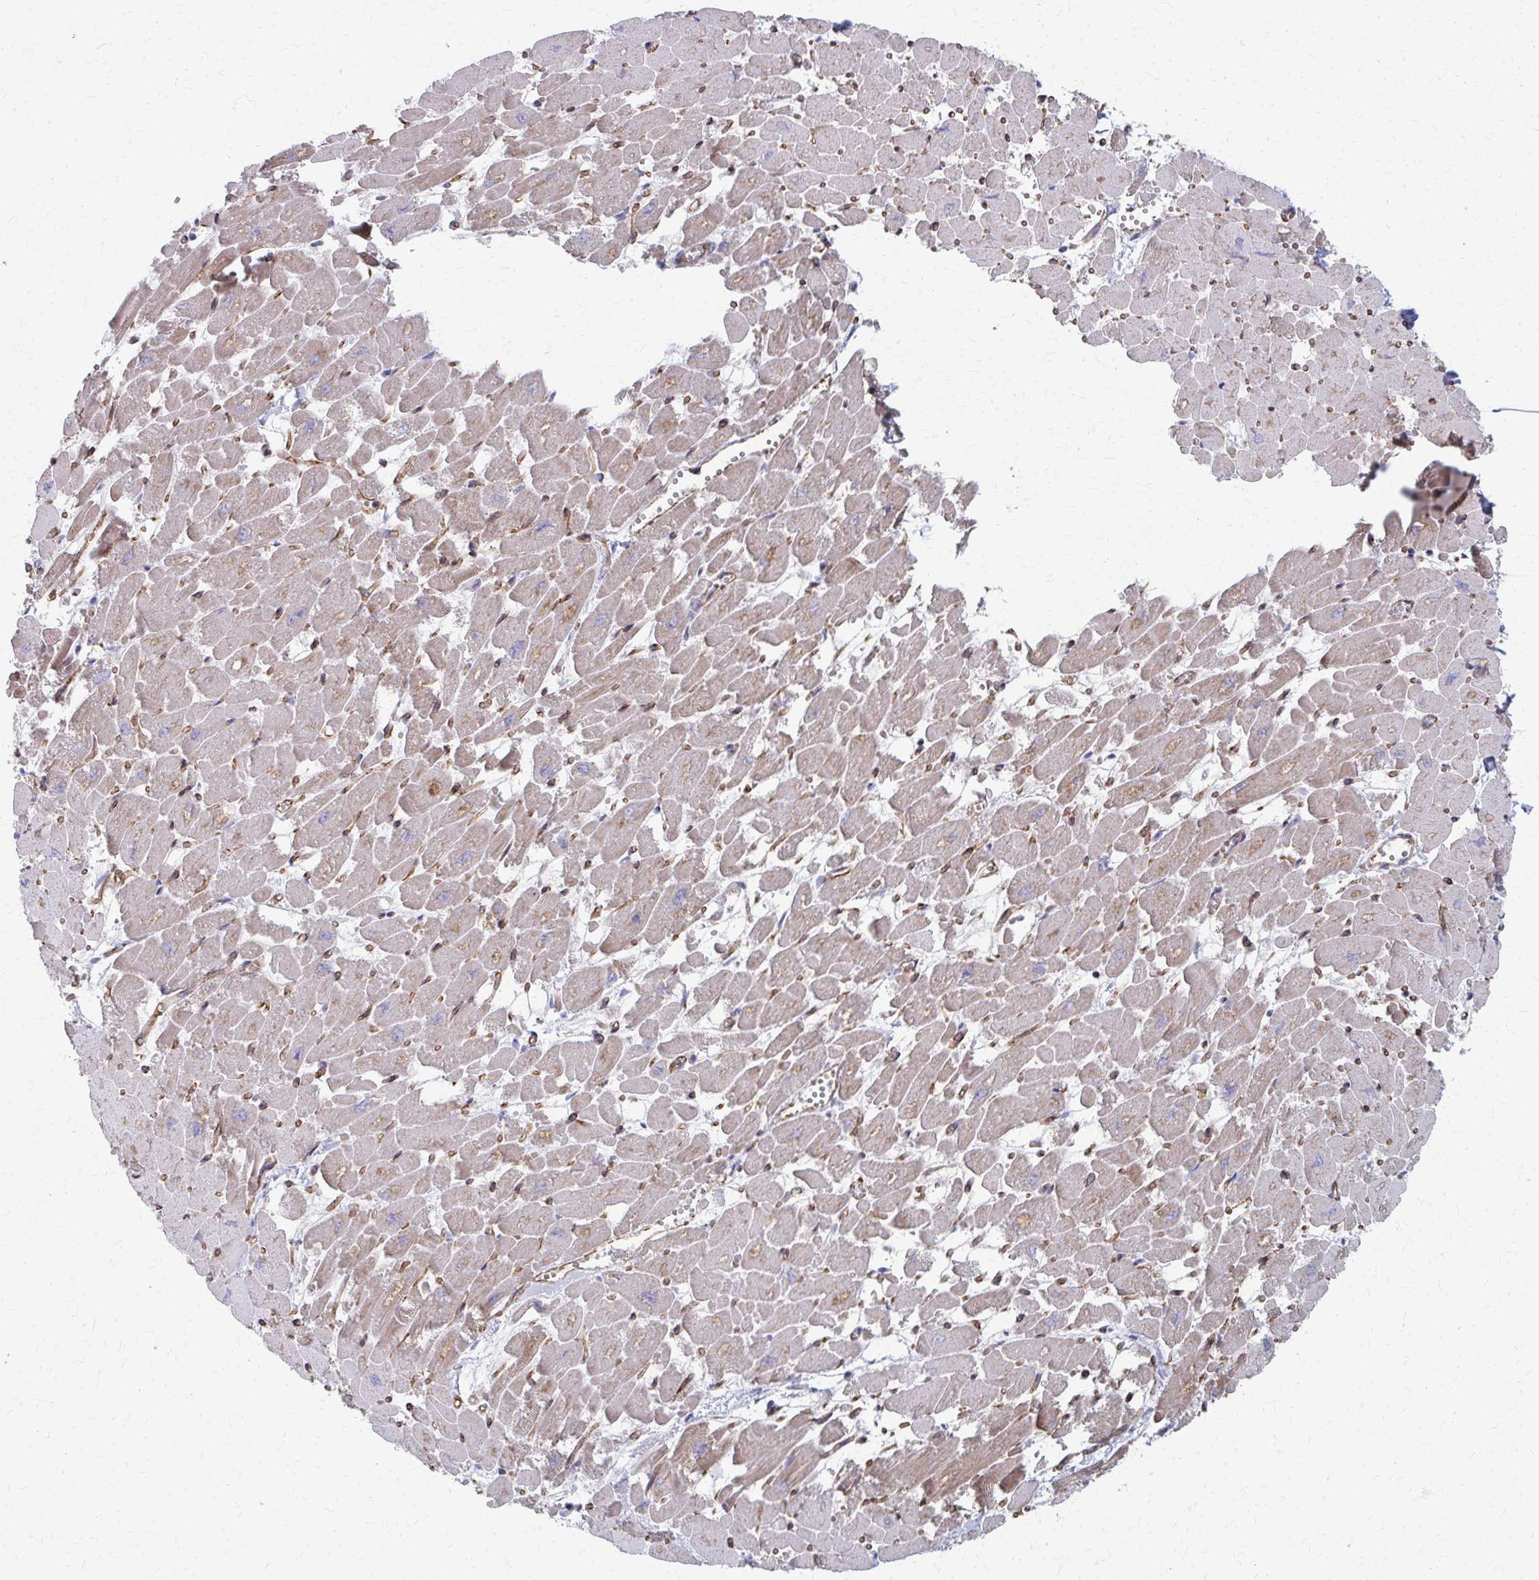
{"staining": {"intensity": "moderate", "quantity": "25%-75%", "location": "cytoplasmic/membranous"}, "tissue": "heart muscle", "cell_type": "Cardiomyocytes", "image_type": "normal", "snomed": [{"axis": "morphology", "description": "Normal tissue, NOS"}, {"axis": "topography", "description": "Heart"}], "caption": "This micrograph demonstrates immunohistochemistry (IHC) staining of normal human heart muscle, with medium moderate cytoplasmic/membranous staining in approximately 25%-75% of cardiomyocytes.", "gene": "FAHD1", "patient": {"sex": "female", "age": 52}}